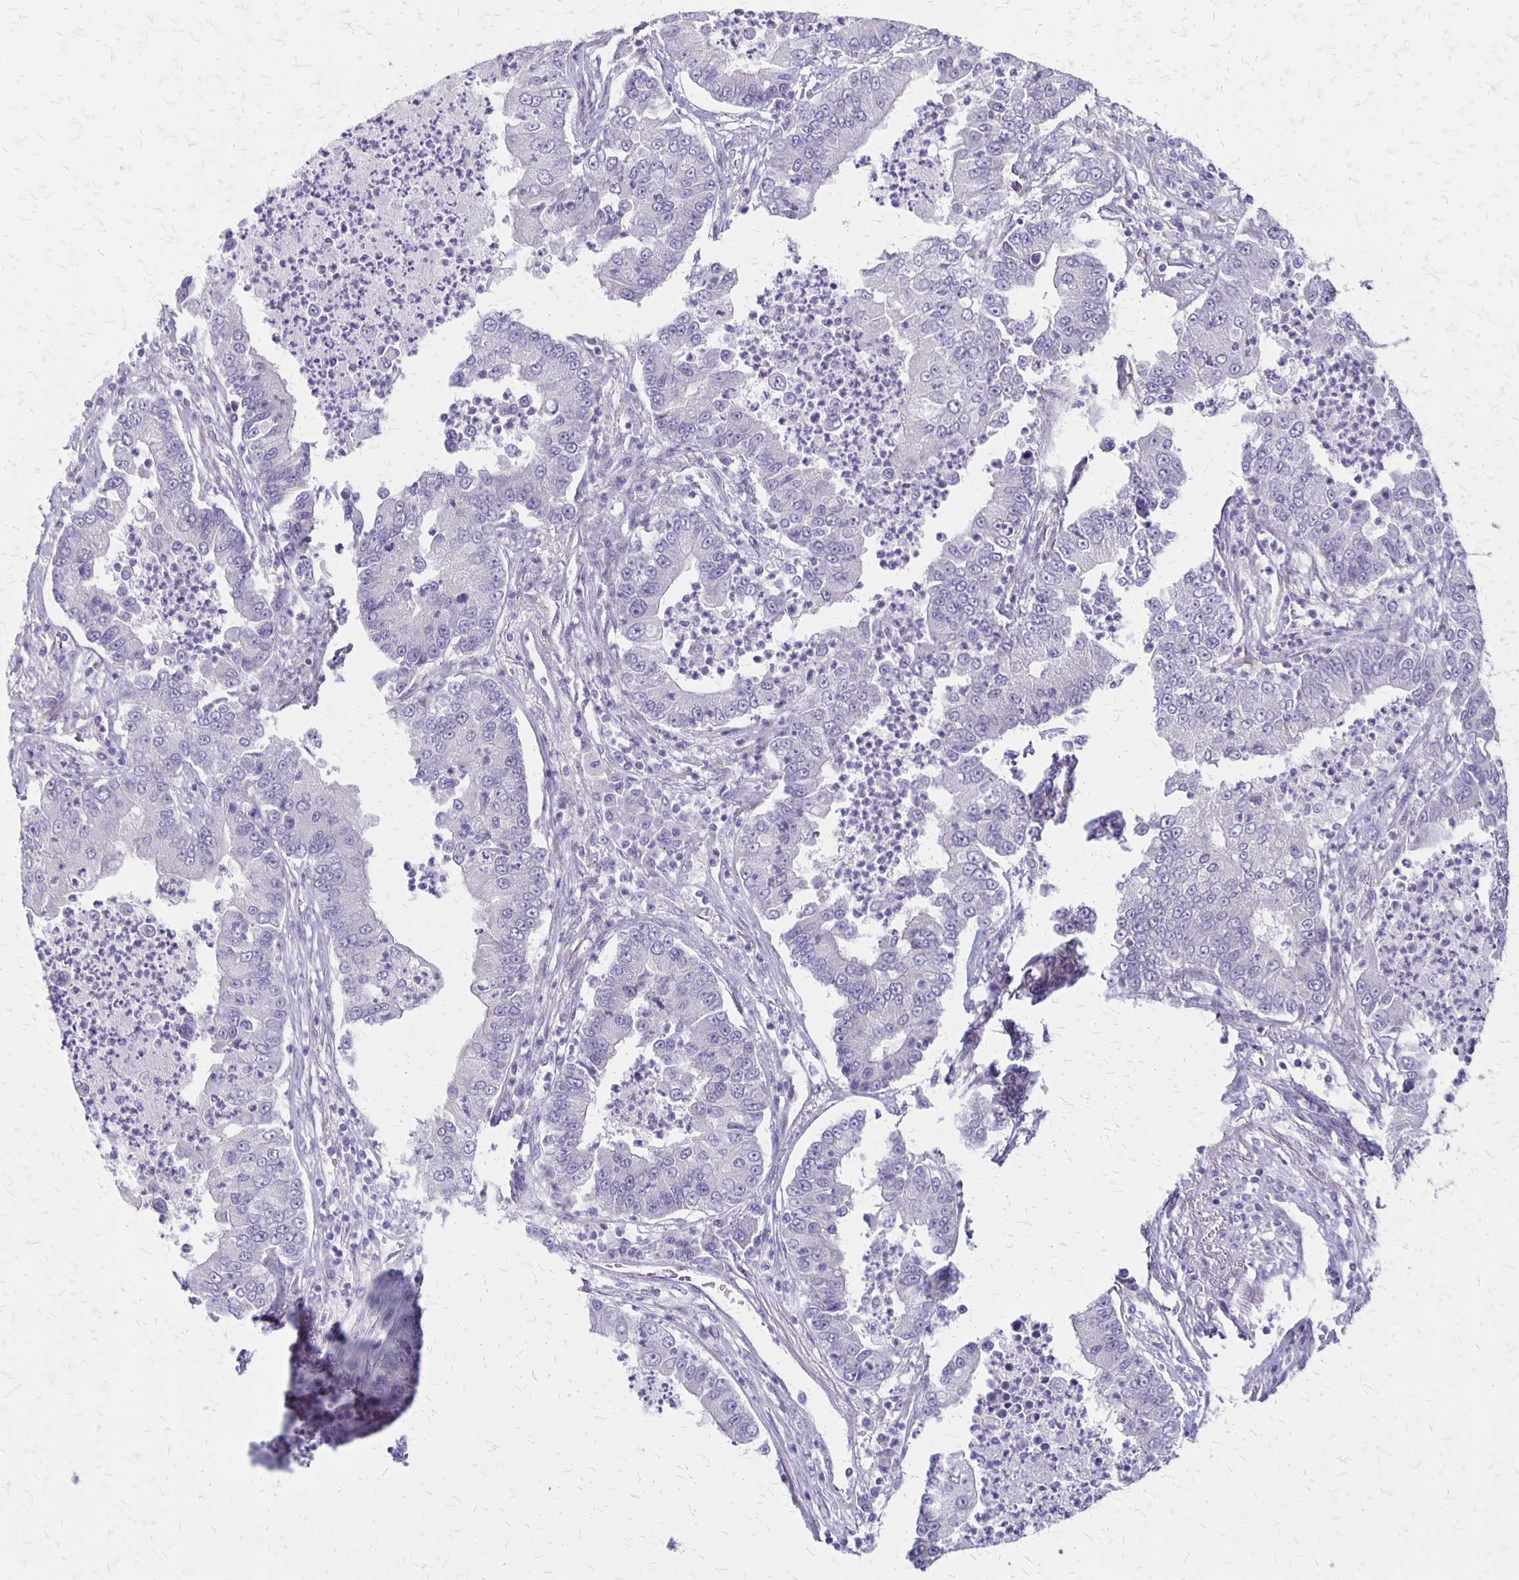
{"staining": {"intensity": "negative", "quantity": "none", "location": "none"}, "tissue": "lung cancer", "cell_type": "Tumor cells", "image_type": "cancer", "snomed": [{"axis": "morphology", "description": "Adenocarcinoma, NOS"}, {"axis": "topography", "description": "Lung"}], "caption": "IHC of human lung adenocarcinoma demonstrates no expression in tumor cells.", "gene": "HOMER1", "patient": {"sex": "female", "age": 57}}